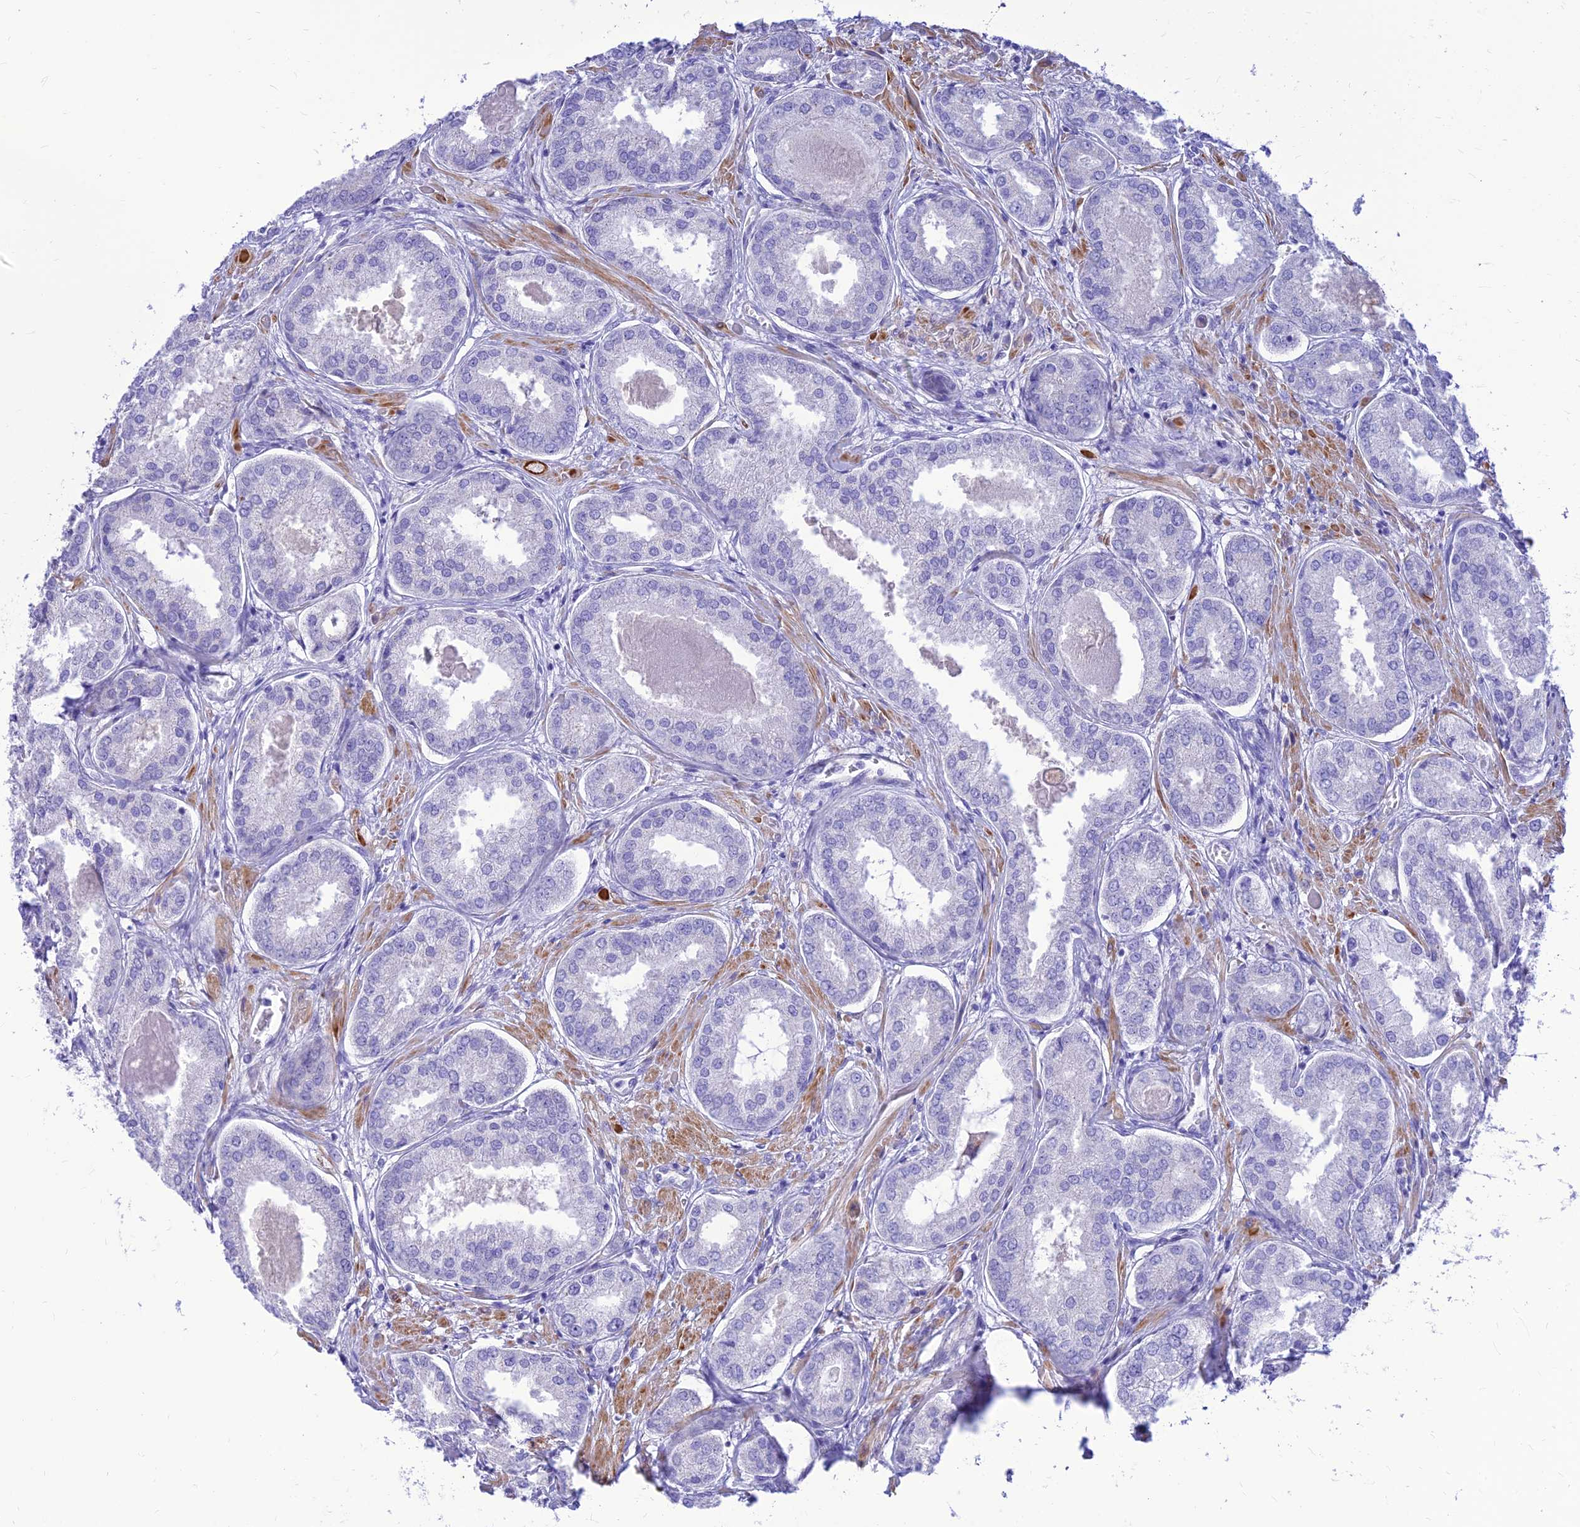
{"staining": {"intensity": "negative", "quantity": "none", "location": "none"}, "tissue": "prostate cancer", "cell_type": "Tumor cells", "image_type": "cancer", "snomed": [{"axis": "morphology", "description": "Adenocarcinoma, Low grade"}, {"axis": "topography", "description": "Prostate"}], "caption": "High power microscopy photomicrograph of an immunohistochemistry (IHC) photomicrograph of low-grade adenocarcinoma (prostate), revealing no significant positivity in tumor cells.", "gene": "FAM186B", "patient": {"sex": "male", "age": 68}}